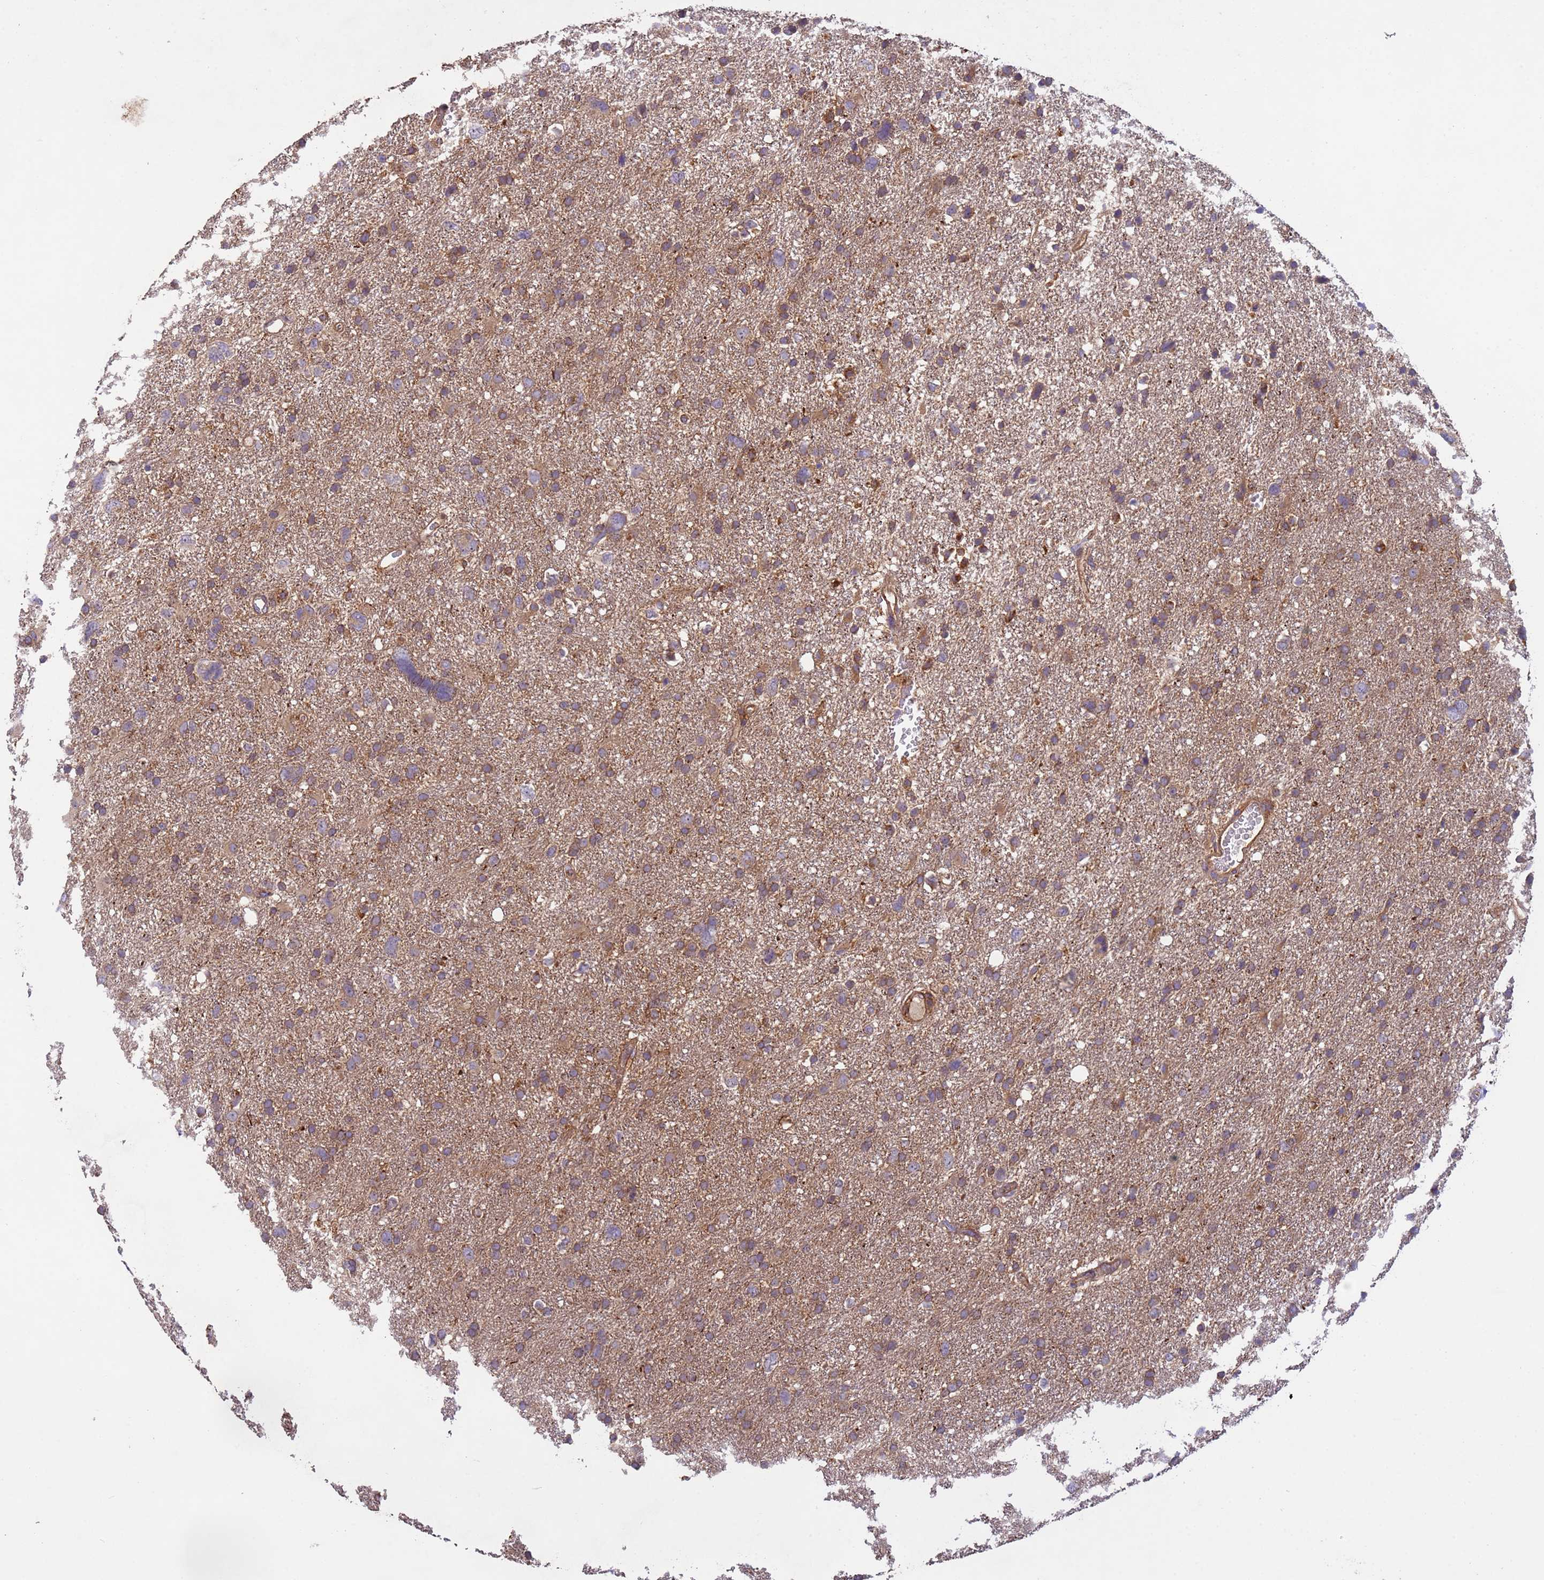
{"staining": {"intensity": "weak", "quantity": ">75%", "location": "cytoplasmic/membranous"}, "tissue": "glioma", "cell_type": "Tumor cells", "image_type": "cancer", "snomed": [{"axis": "morphology", "description": "Glioma, malignant, High grade"}, {"axis": "topography", "description": "Brain"}], "caption": "Immunohistochemical staining of human glioma exhibits low levels of weak cytoplasmic/membranous protein expression in approximately >75% of tumor cells.", "gene": "RAB10", "patient": {"sex": "male", "age": 61}}